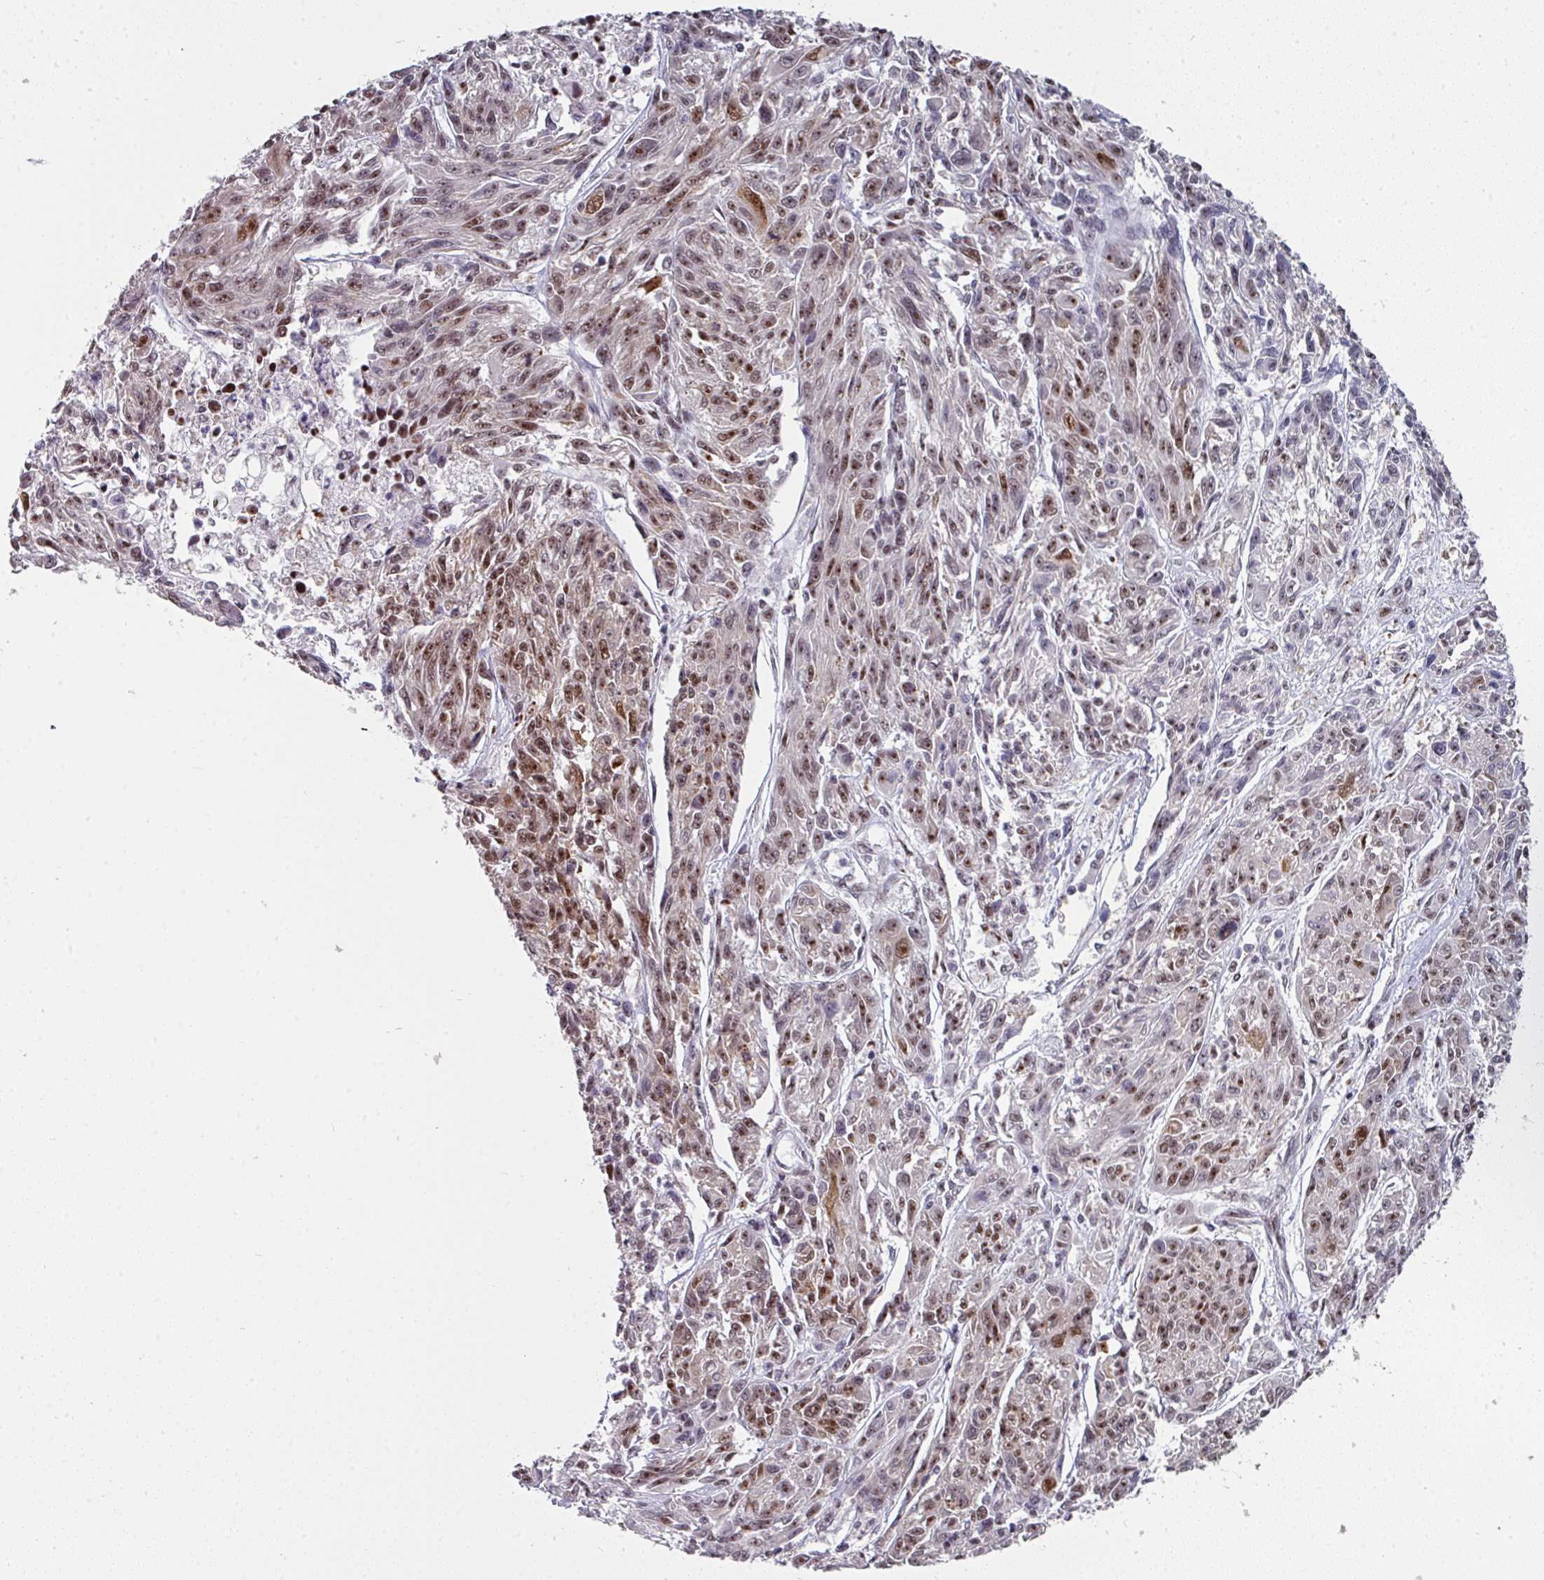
{"staining": {"intensity": "moderate", "quantity": ">75%", "location": "nuclear"}, "tissue": "melanoma", "cell_type": "Tumor cells", "image_type": "cancer", "snomed": [{"axis": "morphology", "description": "Malignant melanoma, NOS"}, {"axis": "topography", "description": "Skin"}], "caption": "DAB (3,3'-diaminobenzidine) immunohistochemical staining of melanoma demonstrates moderate nuclear protein staining in about >75% of tumor cells. The staining was performed using DAB (3,3'-diaminobenzidine), with brown indicating positive protein expression. Nuclei are stained blue with hematoxylin.", "gene": "RAD50", "patient": {"sex": "male", "age": 53}}